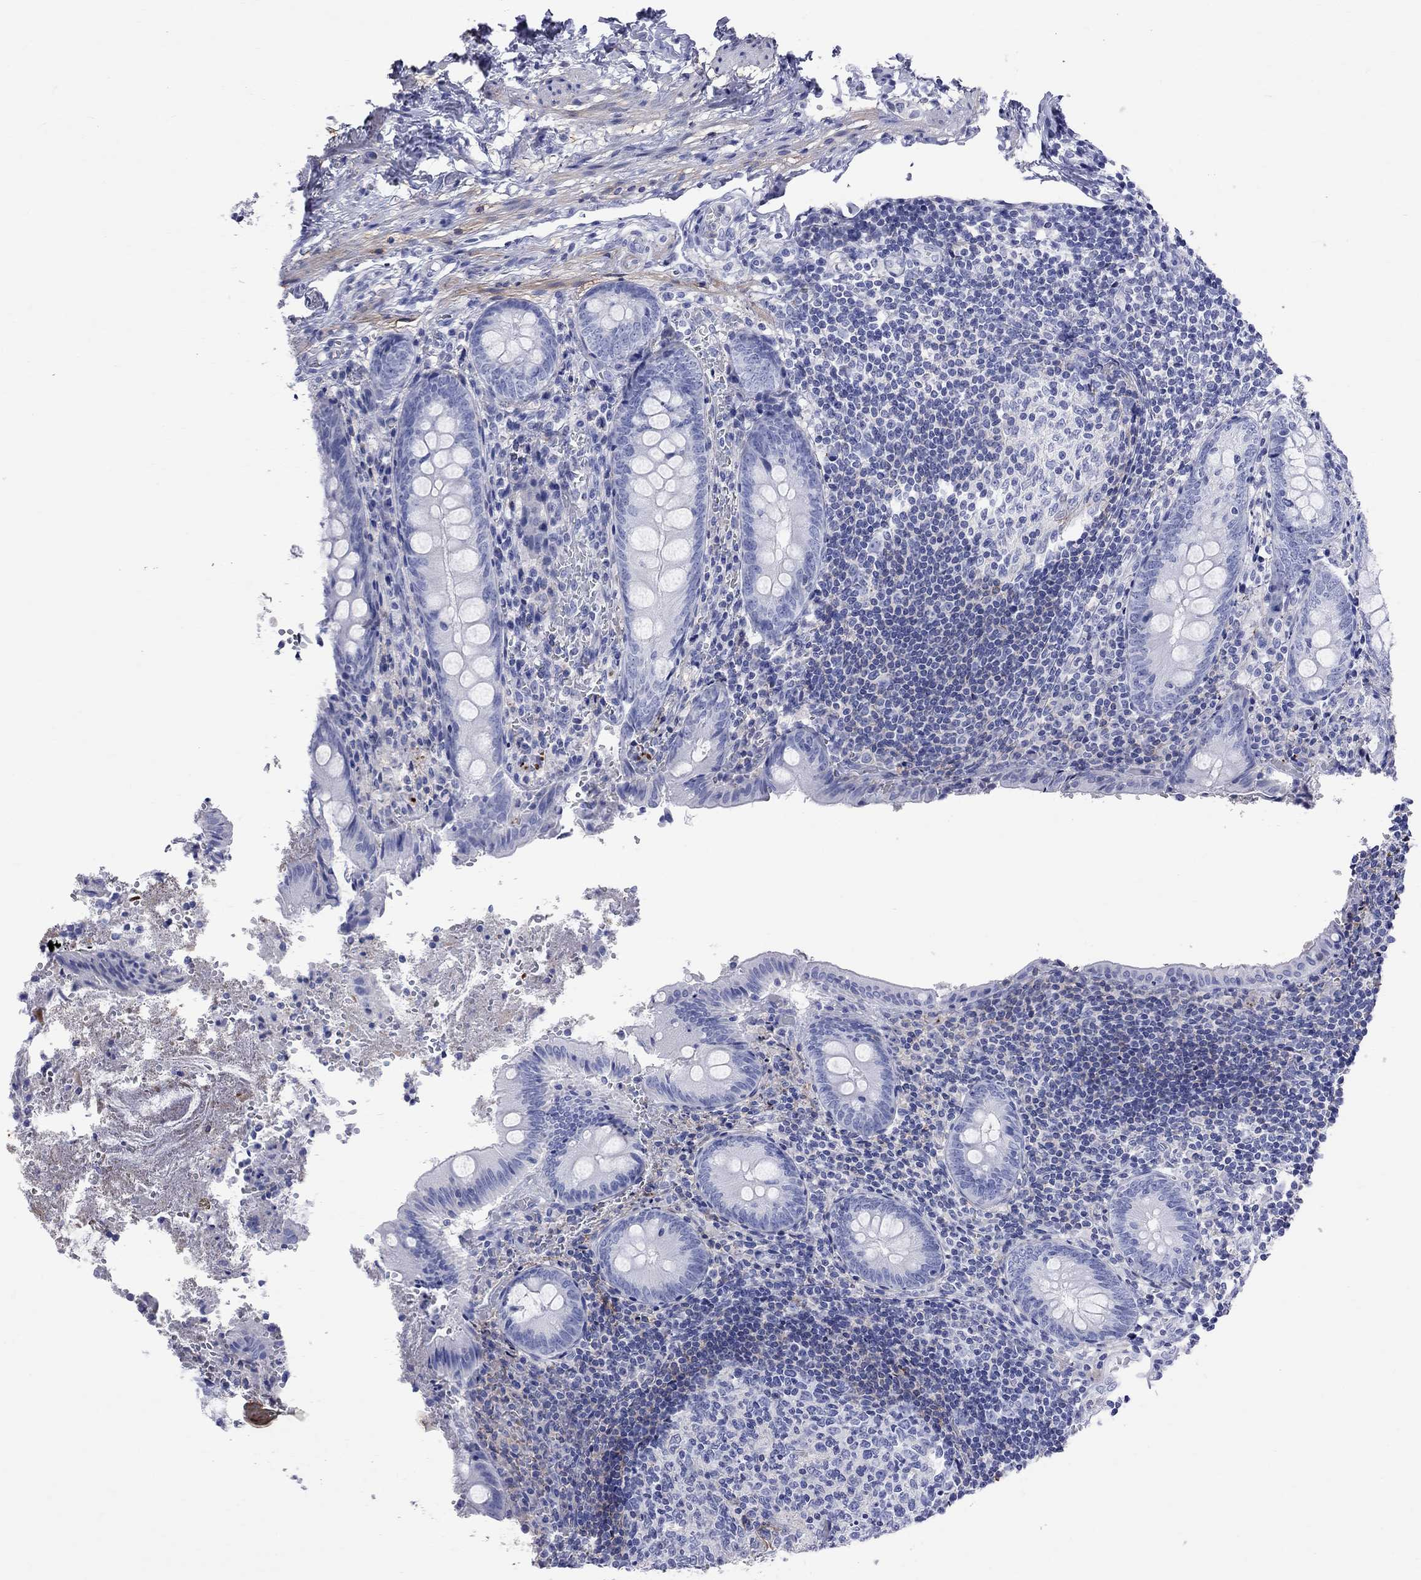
{"staining": {"intensity": "negative", "quantity": "none", "location": "none"}, "tissue": "appendix", "cell_type": "Glandular cells", "image_type": "normal", "snomed": [{"axis": "morphology", "description": "Normal tissue, NOS"}, {"axis": "topography", "description": "Appendix"}], "caption": "Protein analysis of unremarkable appendix shows no significant expression in glandular cells.", "gene": "S100A3", "patient": {"sex": "female", "age": 23}}